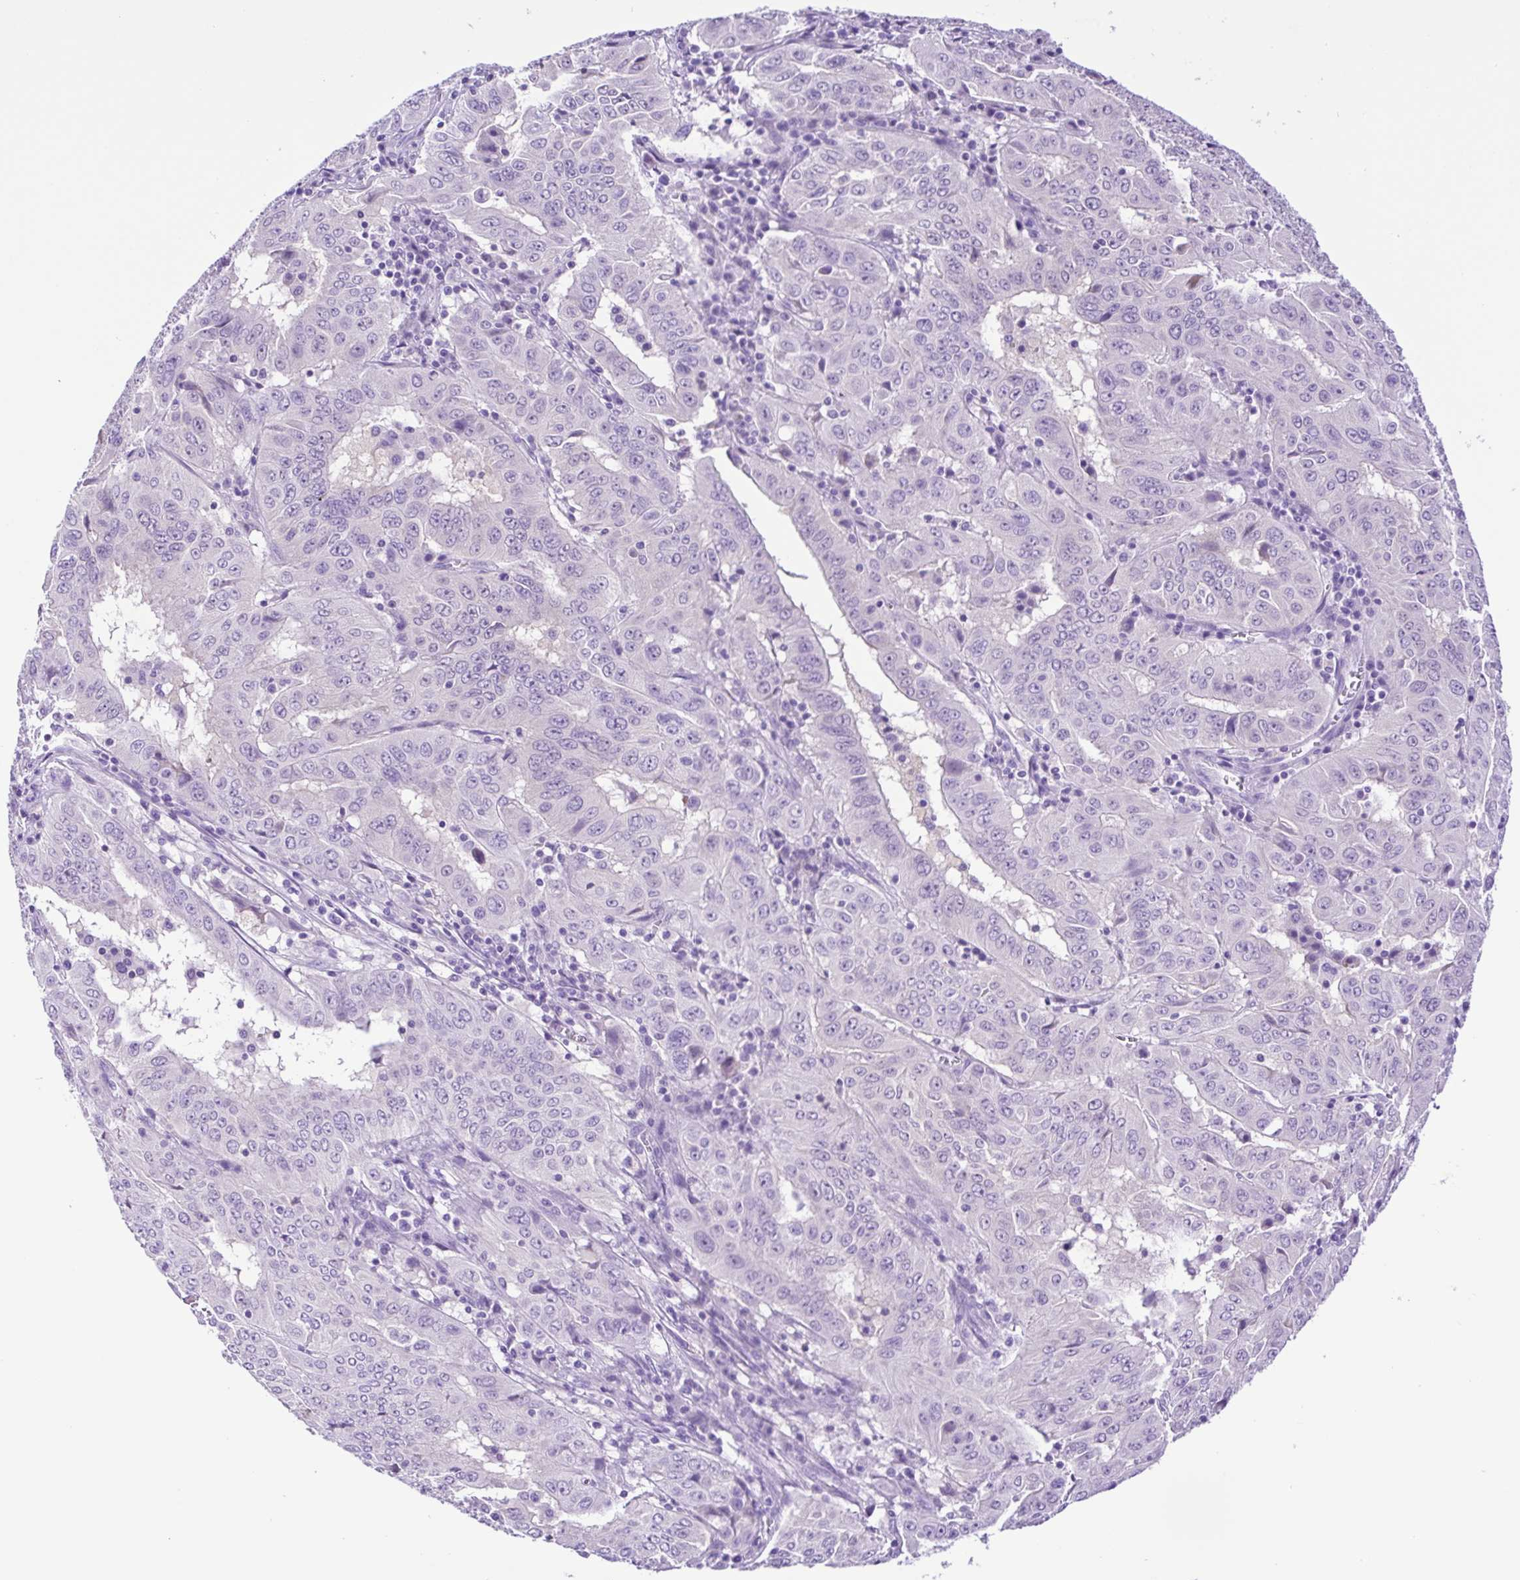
{"staining": {"intensity": "negative", "quantity": "none", "location": "none"}, "tissue": "pancreatic cancer", "cell_type": "Tumor cells", "image_type": "cancer", "snomed": [{"axis": "morphology", "description": "Adenocarcinoma, NOS"}, {"axis": "topography", "description": "Pancreas"}], "caption": "Photomicrograph shows no significant protein positivity in tumor cells of pancreatic cancer.", "gene": "SYT1", "patient": {"sex": "male", "age": 63}}